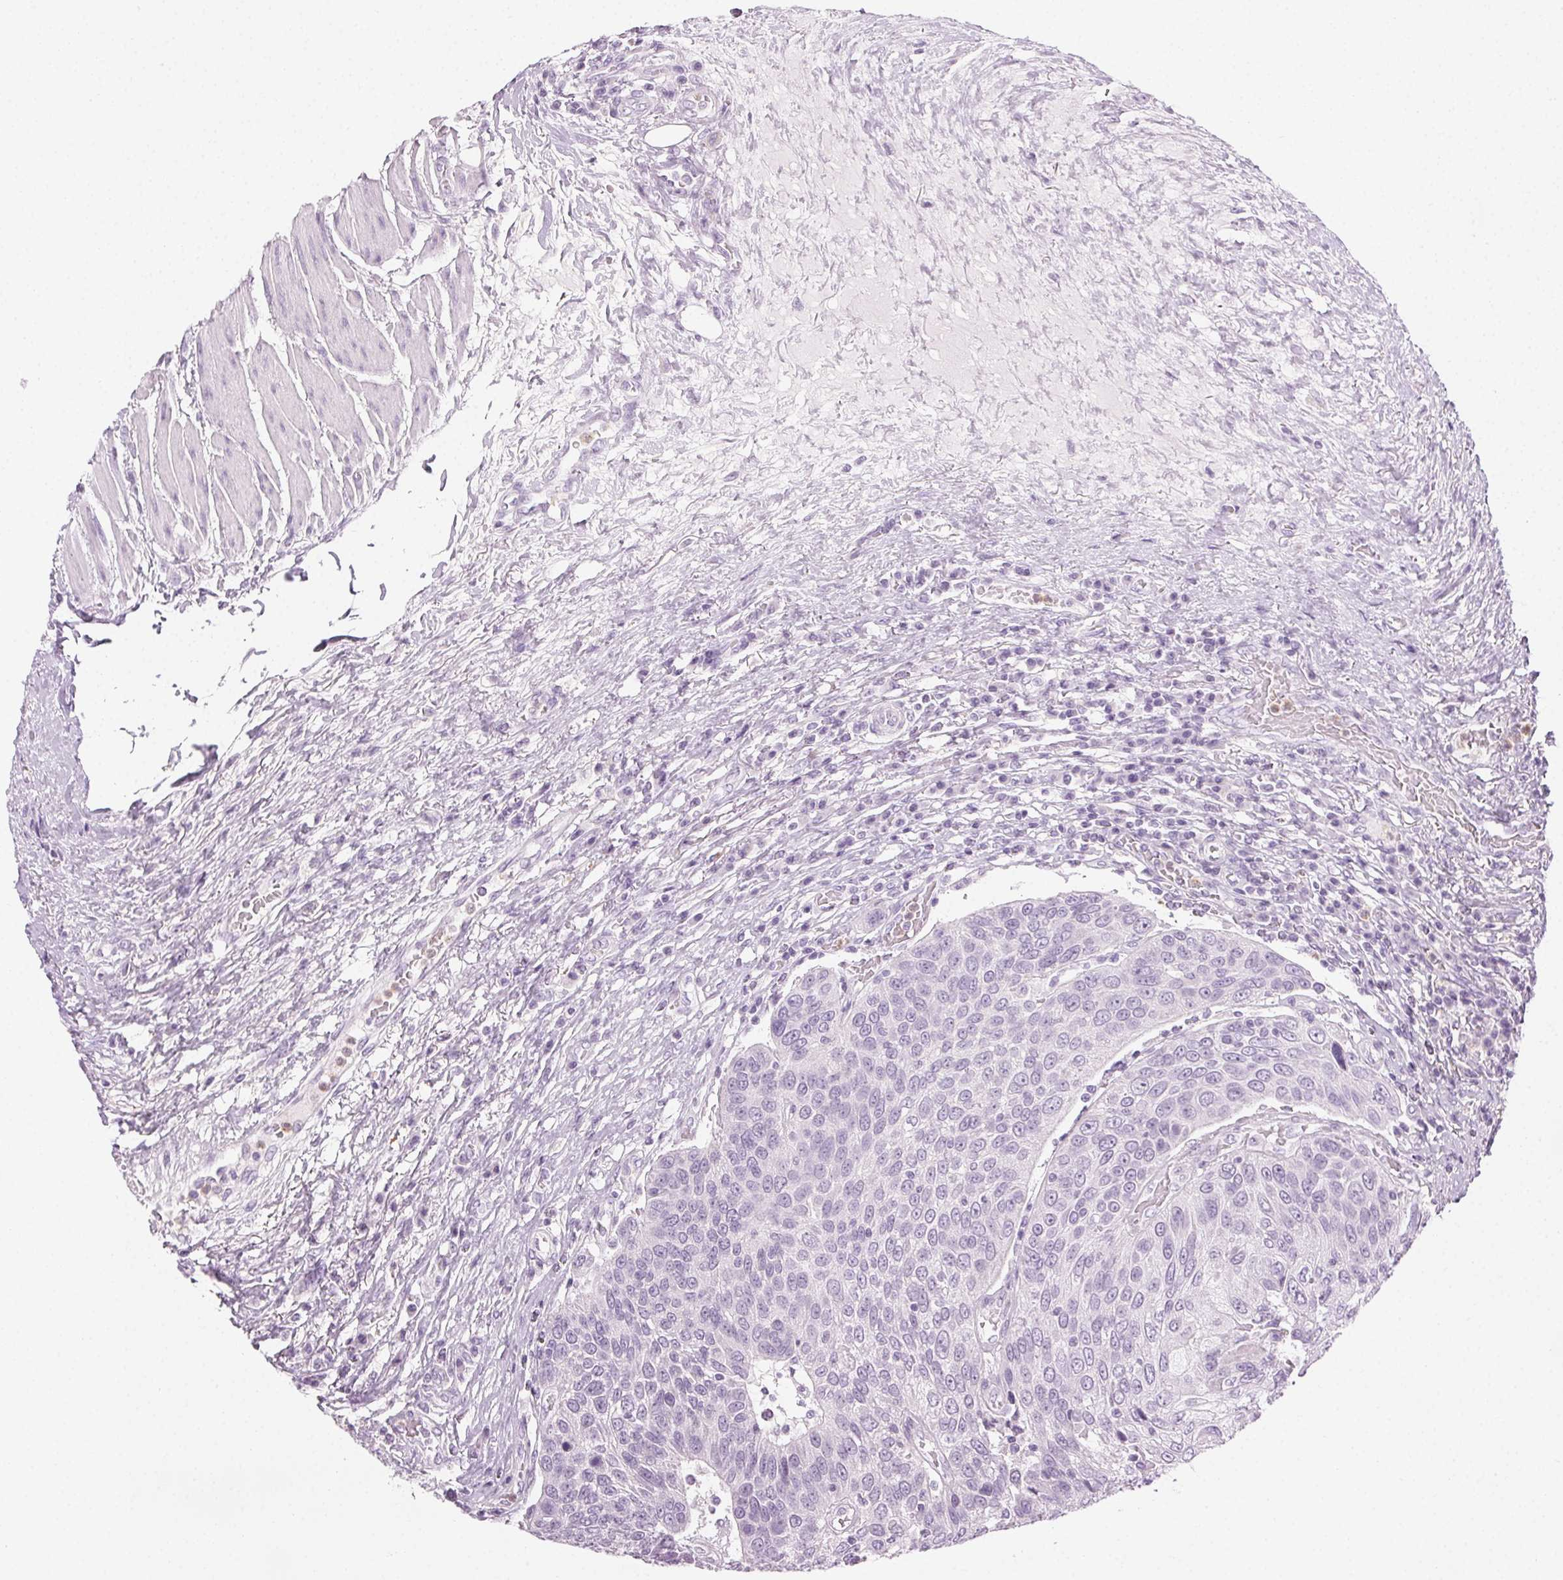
{"staining": {"intensity": "negative", "quantity": "none", "location": "none"}, "tissue": "urothelial cancer", "cell_type": "Tumor cells", "image_type": "cancer", "snomed": [{"axis": "morphology", "description": "Urothelial carcinoma, High grade"}, {"axis": "topography", "description": "Urinary bladder"}], "caption": "There is no significant positivity in tumor cells of urothelial cancer. Nuclei are stained in blue.", "gene": "MPO", "patient": {"sex": "female", "age": 70}}